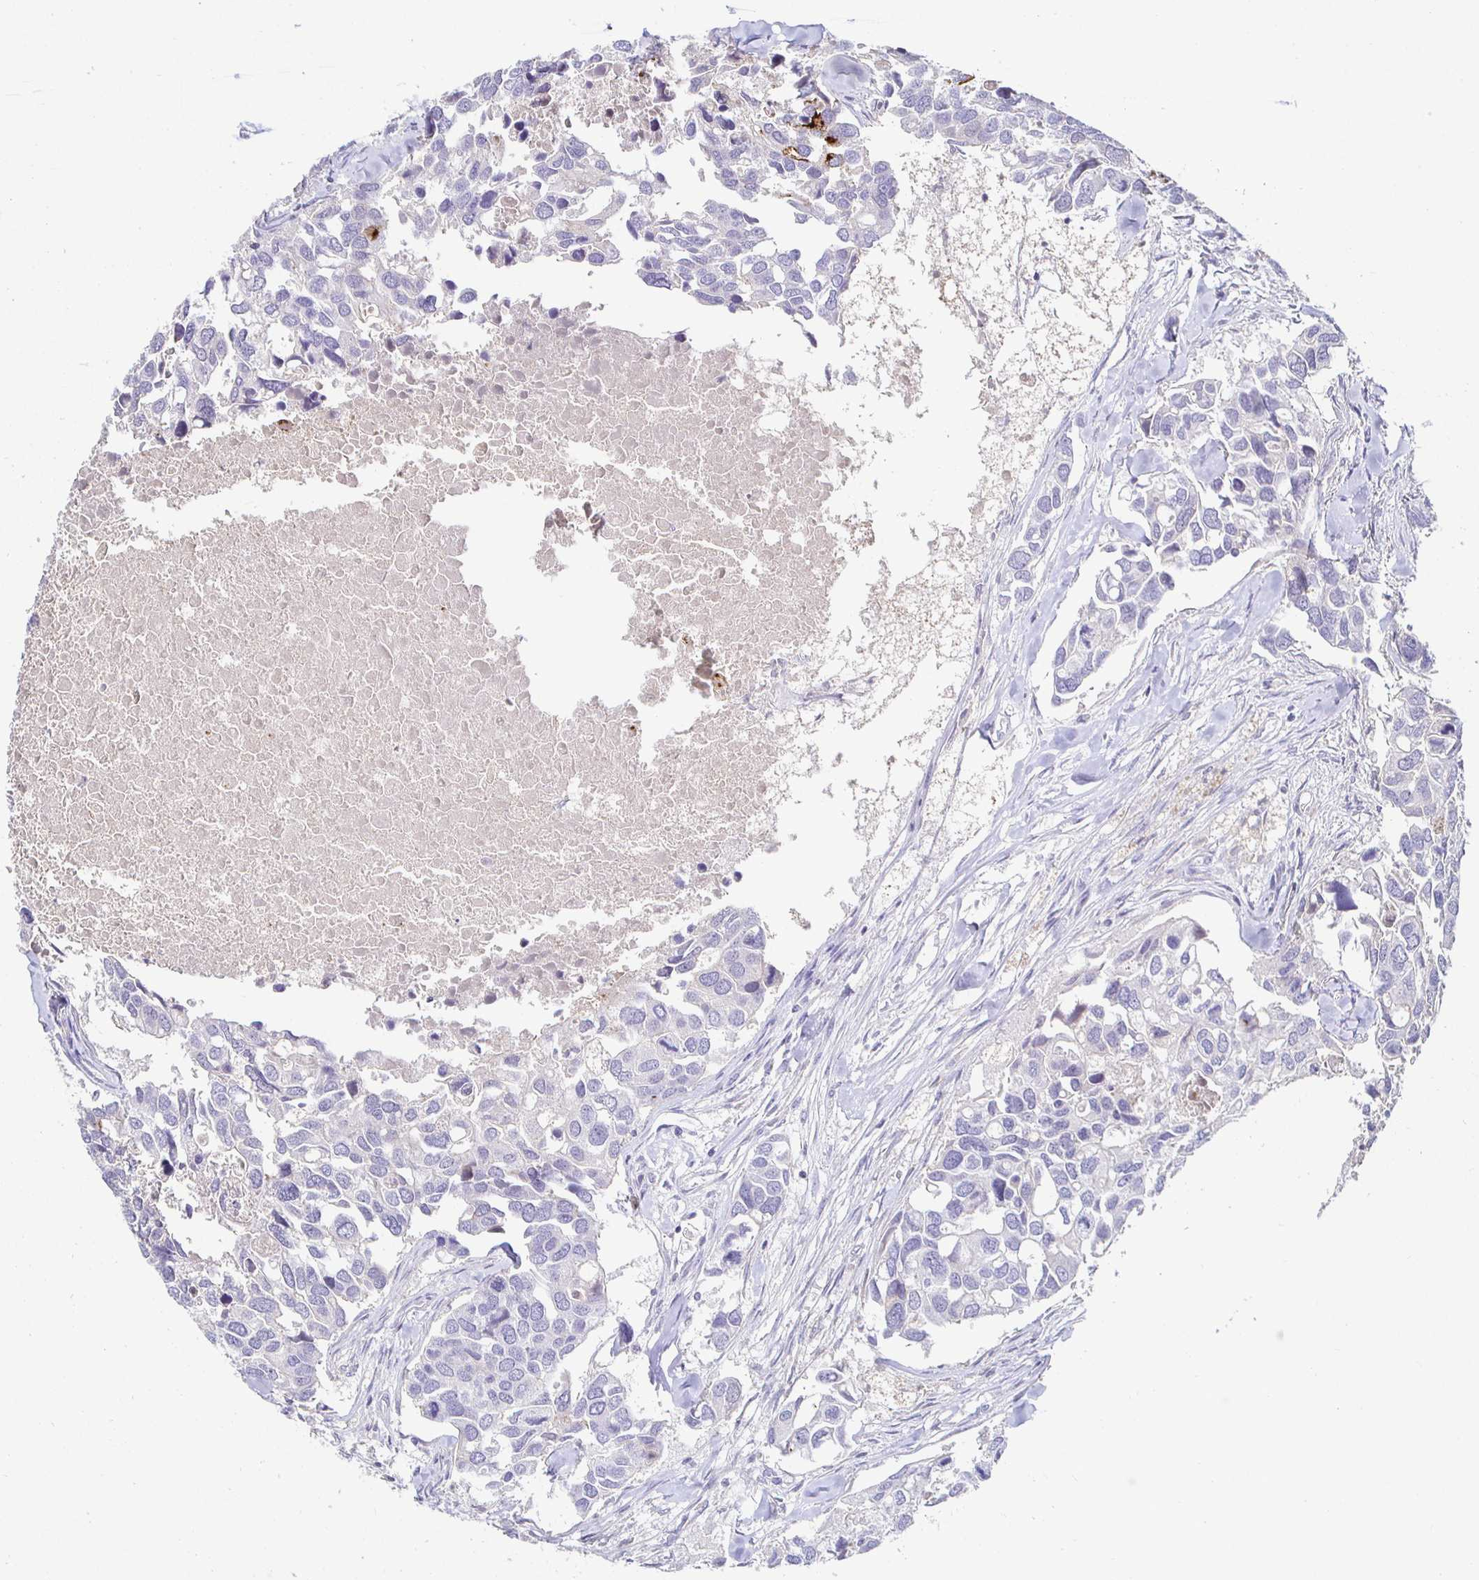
{"staining": {"intensity": "weak", "quantity": "<25%", "location": "cytoplasmic/membranous"}, "tissue": "breast cancer", "cell_type": "Tumor cells", "image_type": "cancer", "snomed": [{"axis": "morphology", "description": "Duct carcinoma"}, {"axis": "topography", "description": "Breast"}], "caption": "Breast intraductal carcinoma was stained to show a protein in brown. There is no significant positivity in tumor cells.", "gene": "PIWIL3", "patient": {"sex": "female", "age": 83}}